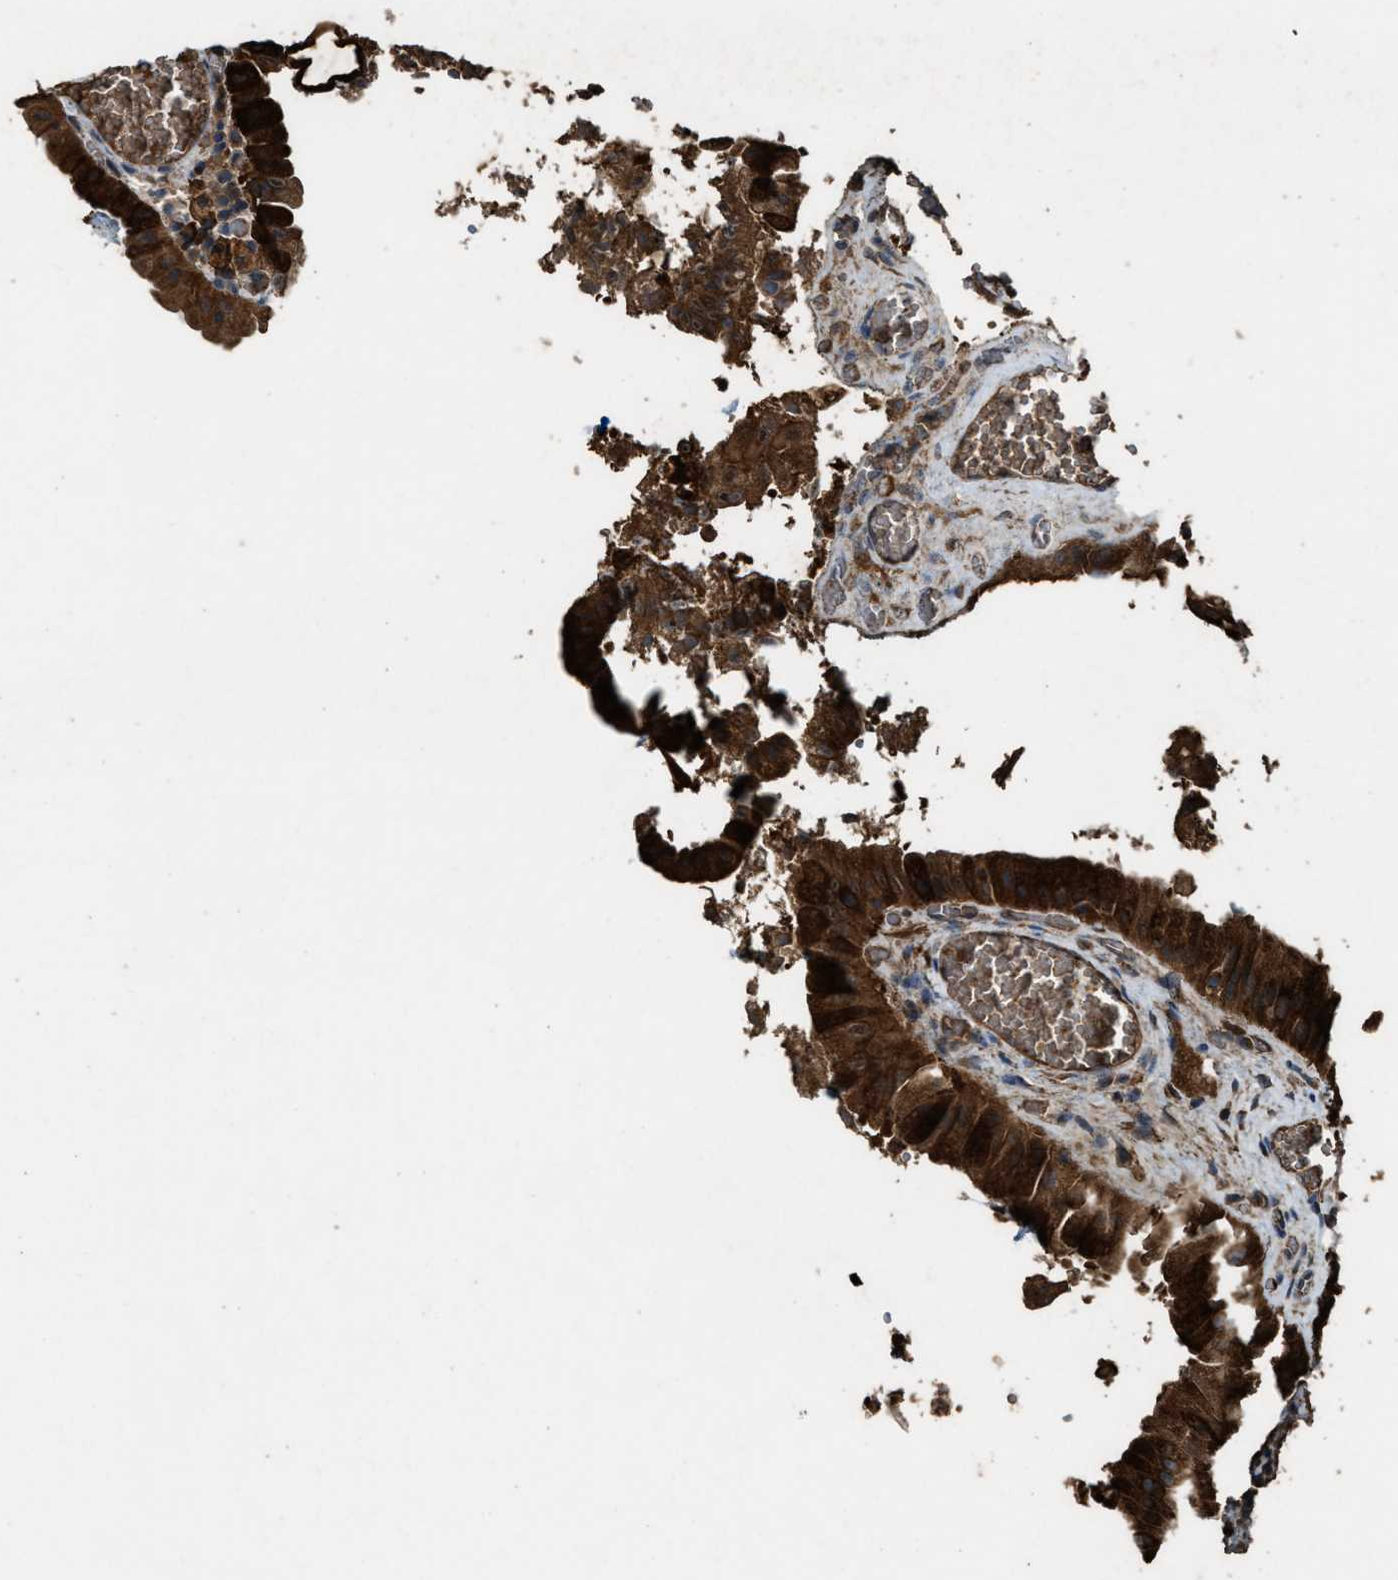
{"staining": {"intensity": "strong", "quantity": ">75%", "location": "cytoplasmic/membranous"}, "tissue": "gallbladder", "cell_type": "Glandular cells", "image_type": "normal", "snomed": [{"axis": "morphology", "description": "Normal tissue, NOS"}, {"axis": "topography", "description": "Gallbladder"}], "caption": "Immunohistochemistry (IHC) micrograph of benign gallbladder stained for a protein (brown), which exhibits high levels of strong cytoplasmic/membranous staining in about >75% of glandular cells.", "gene": "MAP3K8", "patient": {"sex": "male", "age": 49}}